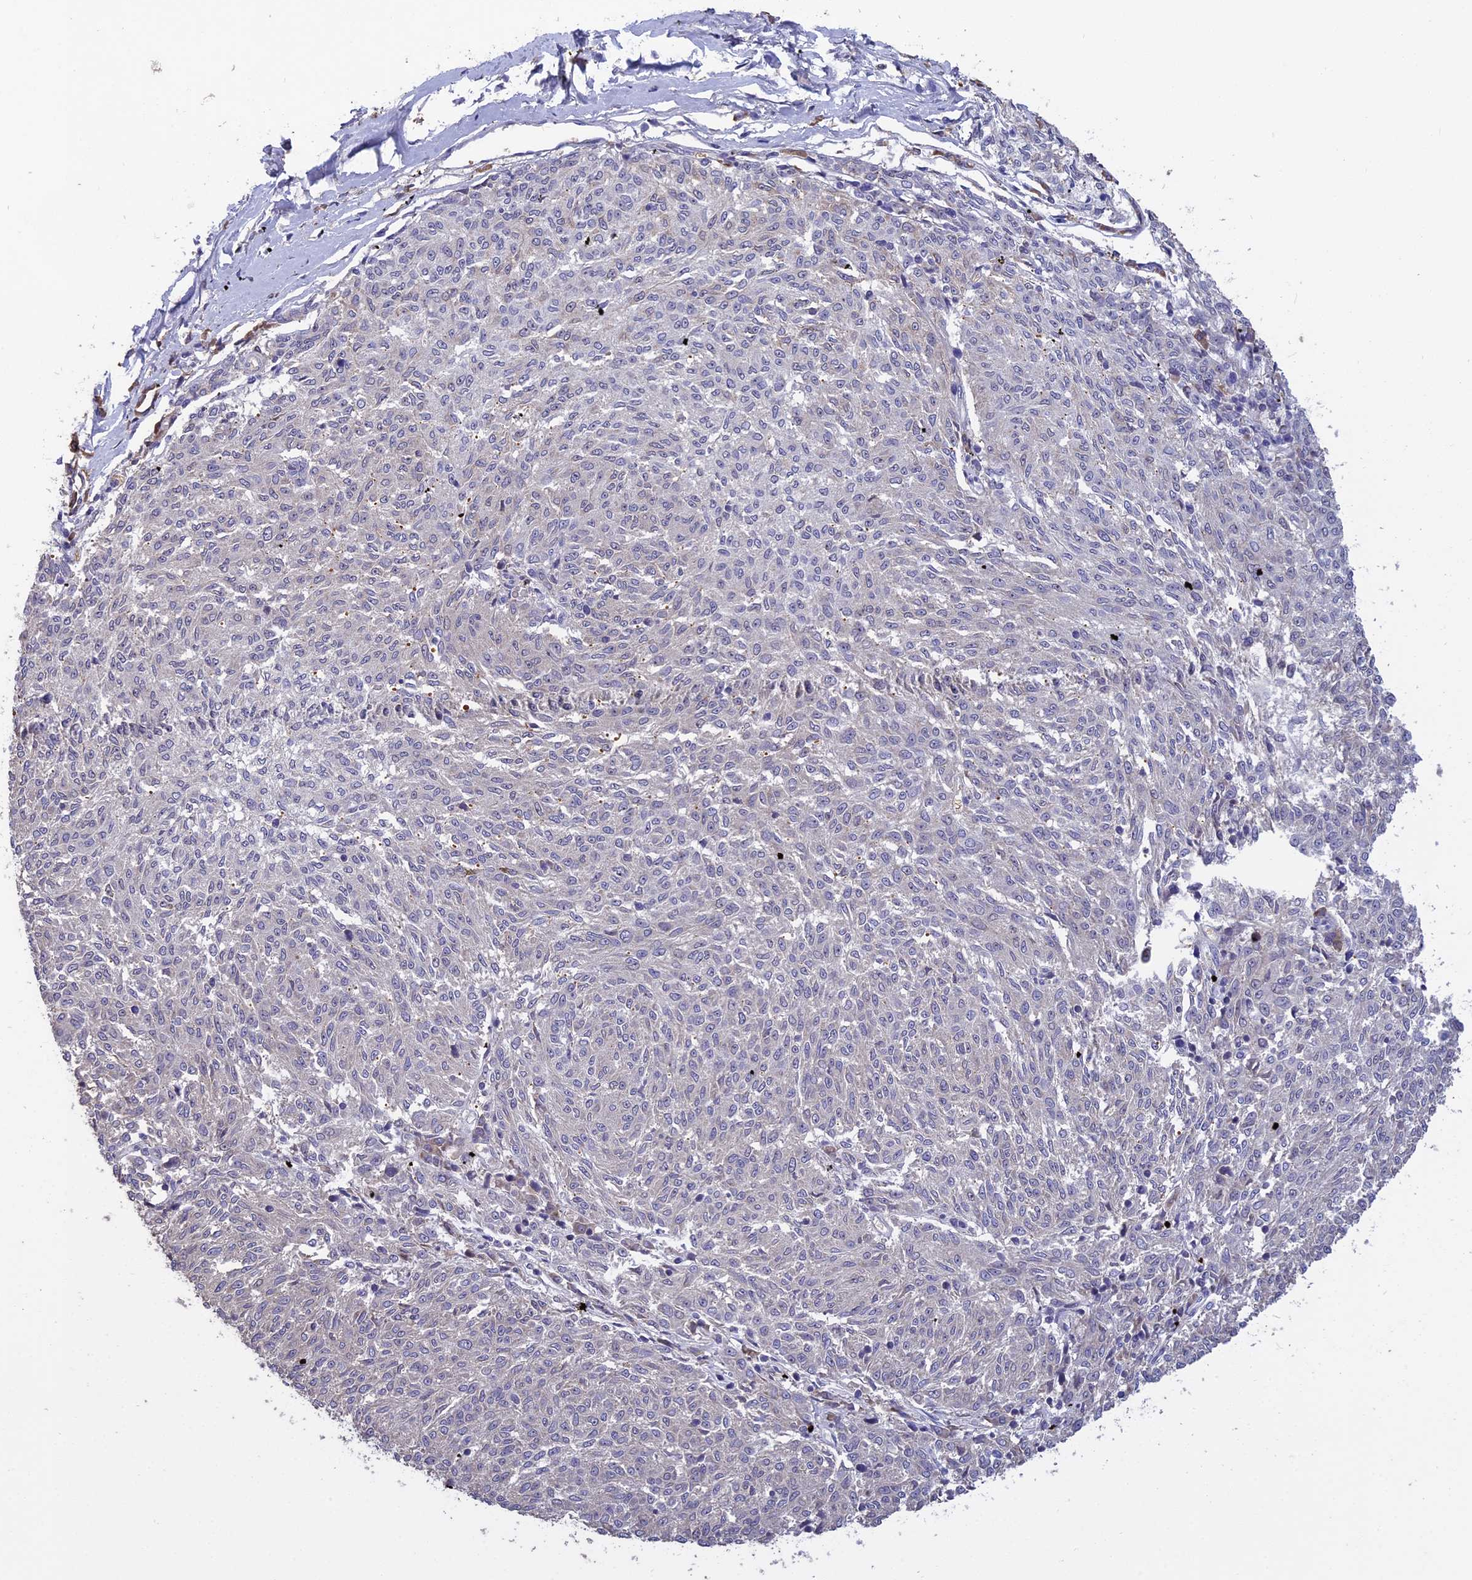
{"staining": {"intensity": "negative", "quantity": "none", "location": "none"}, "tissue": "melanoma", "cell_type": "Tumor cells", "image_type": "cancer", "snomed": [{"axis": "morphology", "description": "Malignant melanoma, NOS"}, {"axis": "topography", "description": "Skin"}], "caption": "A high-resolution photomicrograph shows IHC staining of melanoma, which demonstrates no significant staining in tumor cells.", "gene": "KNOP1", "patient": {"sex": "female", "age": 72}}